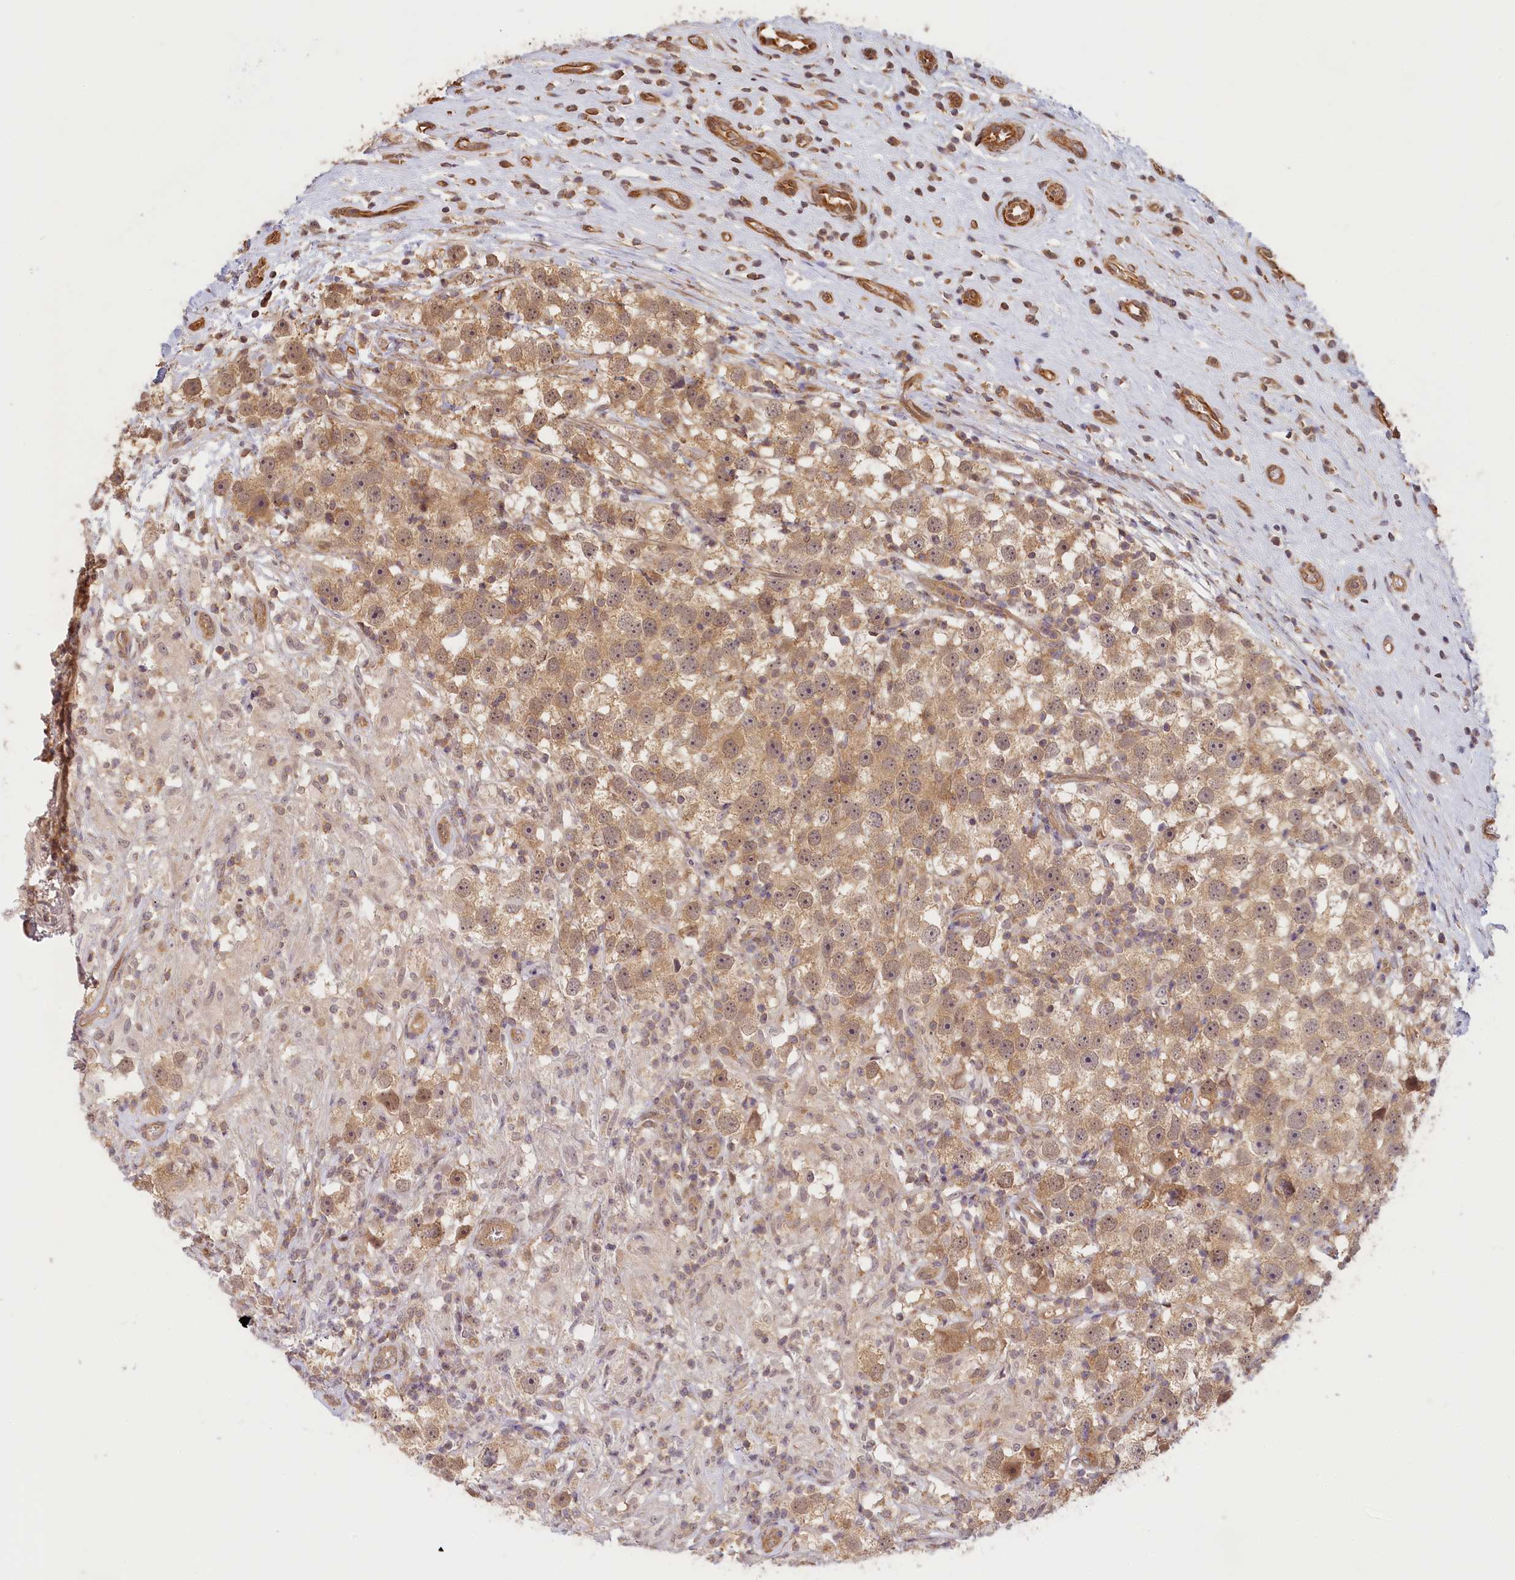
{"staining": {"intensity": "moderate", "quantity": ">75%", "location": "cytoplasmic/membranous"}, "tissue": "testis cancer", "cell_type": "Tumor cells", "image_type": "cancer", "snomed": [{"axis": "morphology", "description": "Seminoma, NOS"}, {"axis": "topography", "description": "Testis"}], "caption": "Testis seminoma was stained to show a protein in brown. There is medium levels of moderate cytoplasmic/membranous positivity in approximately >75% of tumor cells.", "gene": "C19orf44", "patient": {"sex": "male", "age": 49}}